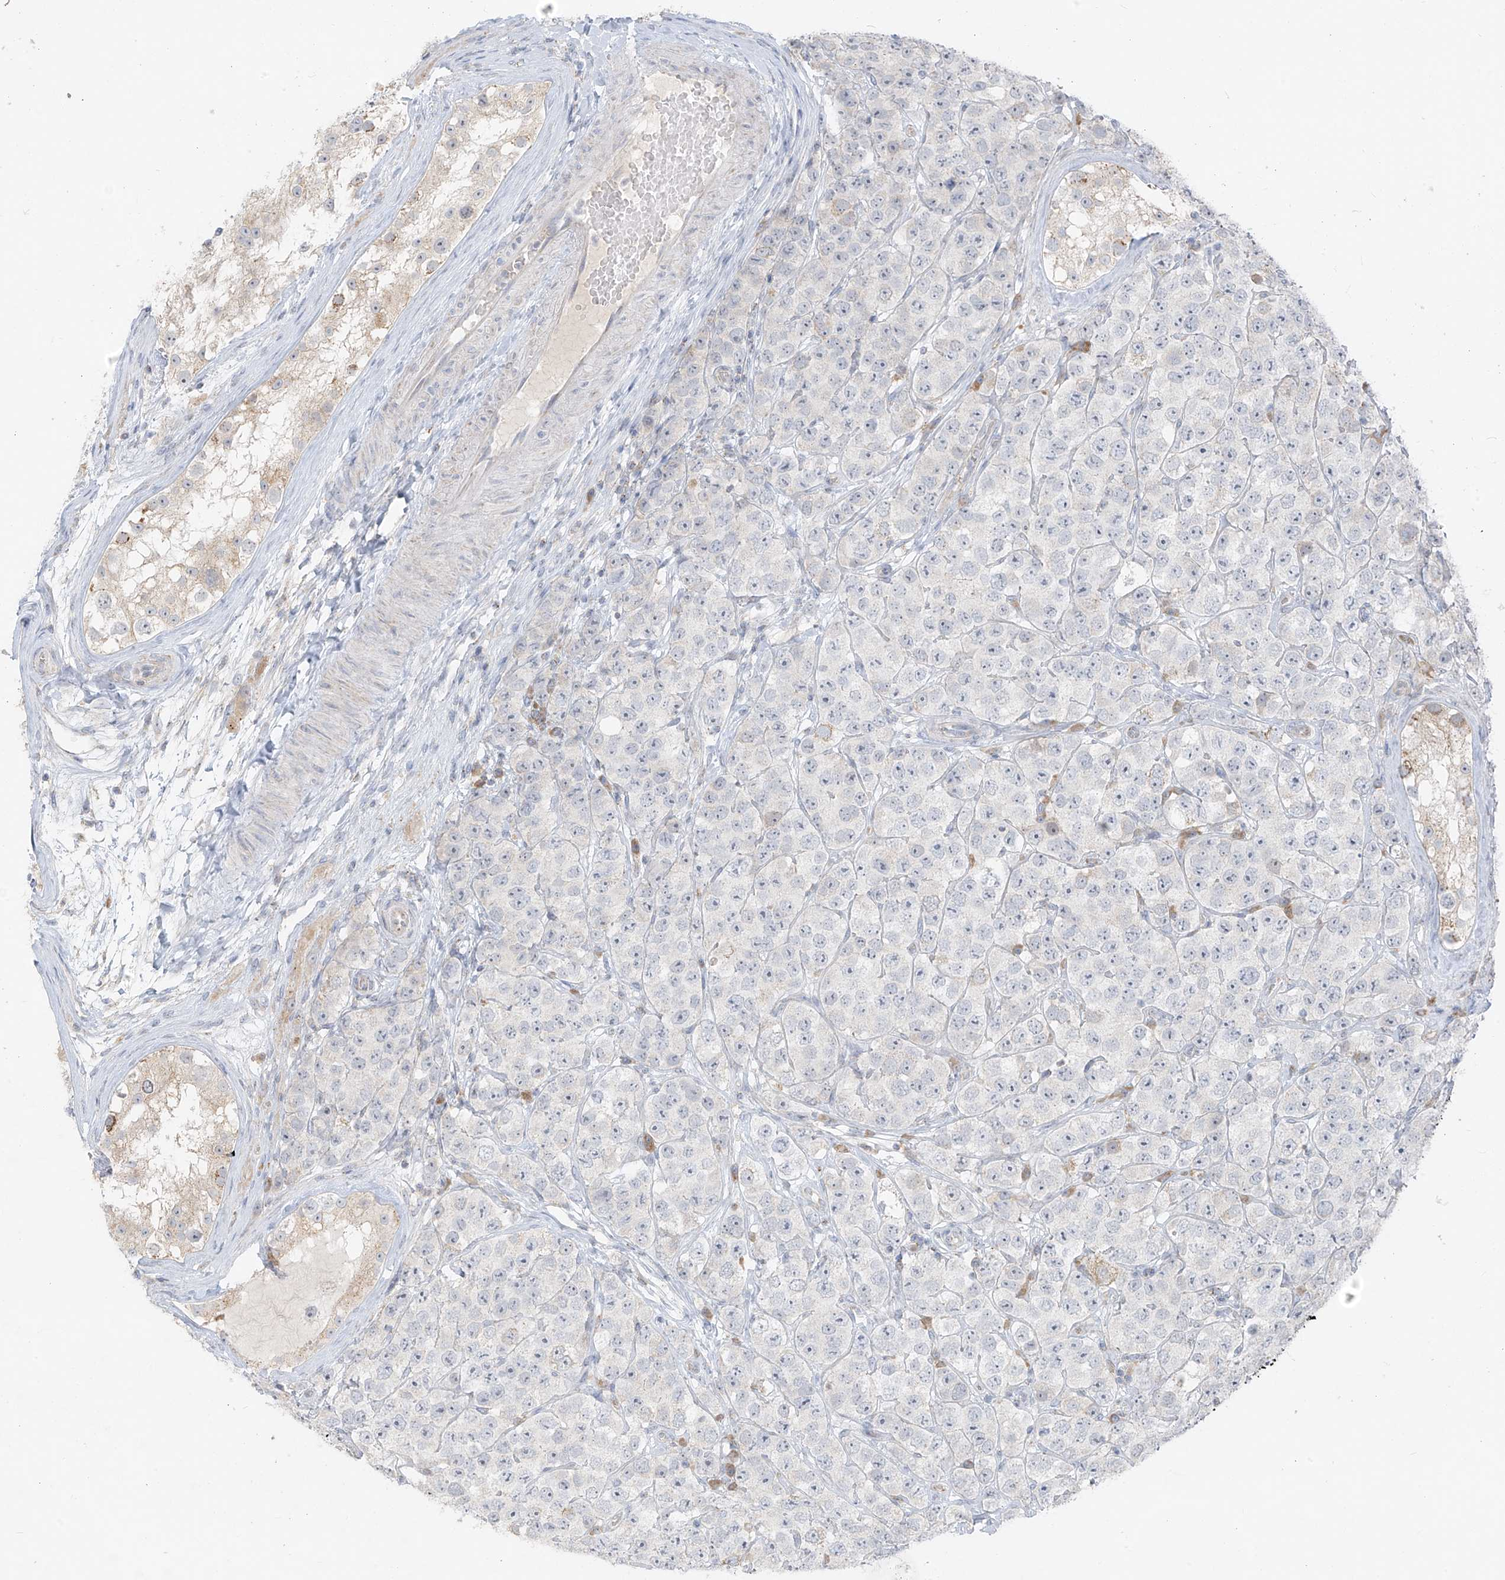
{"staining": {"intensity": "negative", "quantity": "none", "location": "none"}, "tissue": "testis cancer", "cell_type": "Tumor cells", "image_type": "cancer", "snomed": [{"axis": "morphology", "description": "Seminoma, NOS"}, {"axis": "topography", "description": "Testis"}], "caption": "The image reveals no significant staining in tumor cells of seminoma (testis).", "gene": "UST", "patient": {"sex": "male", "age": 28}}